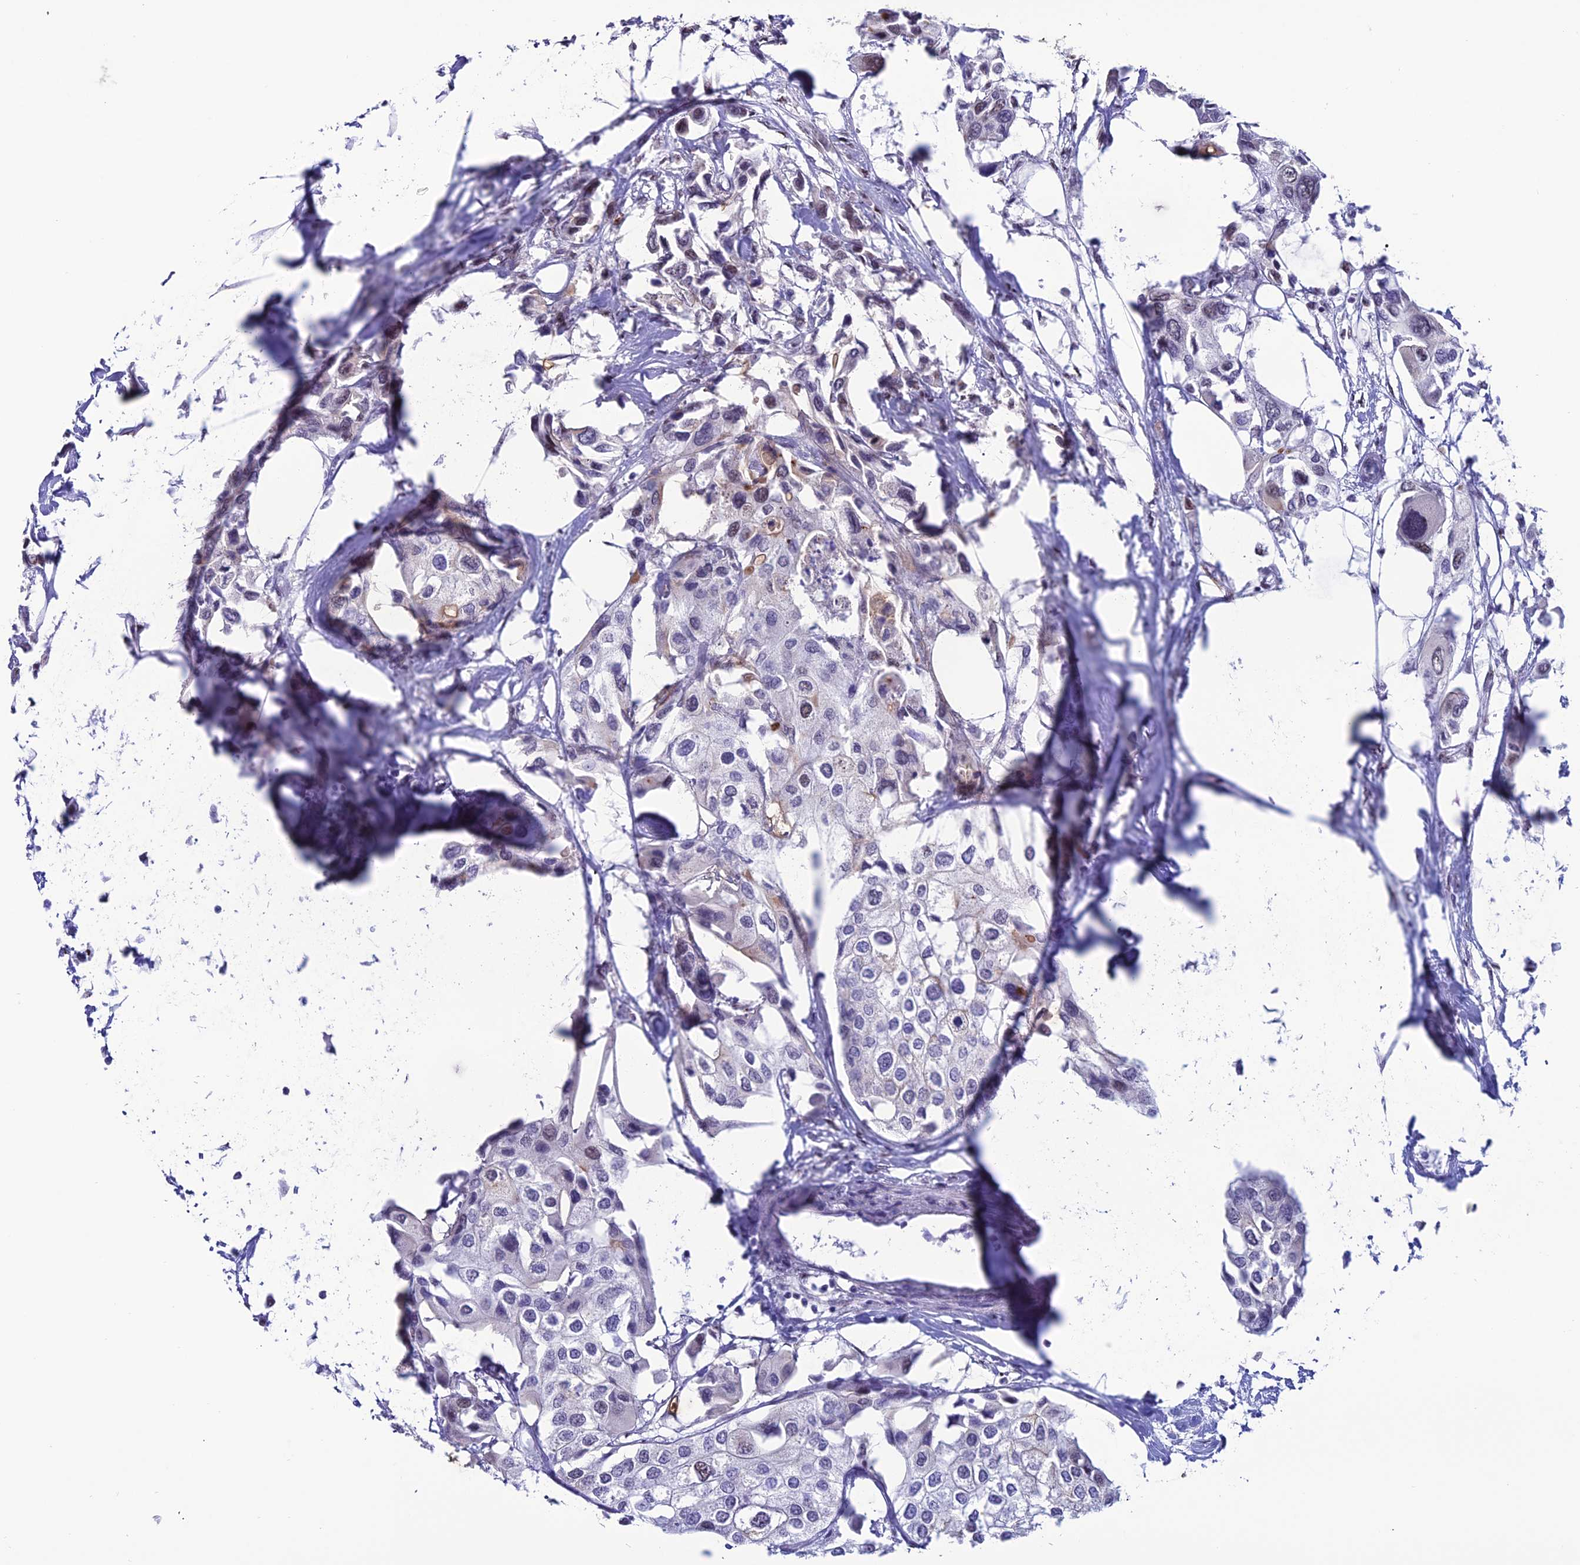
{"staining": {"intensity": "negative", "quantity": "none", "location": "none"}, "tissue": "urothelial cancer", "cell_type": "Tumor cells", "image_type": "cancer", "snomed": [{"axis": "morphology", "description": "Urothelial carcinoma, High grade"}, {"axis": "topography", "description": "Urinary bladder"}], "caption": "High power microscopy image of an immunohistochemistry micrograph of urothelial cancer, revealing no significant staining in tumor cells. Brightfield microscopy of IHC stained with DAB (brown) and hematoxylin (blue), captured at high magnification.", "gene": "MFSD2B", "patient": {"sex": "male", "age": 64}}